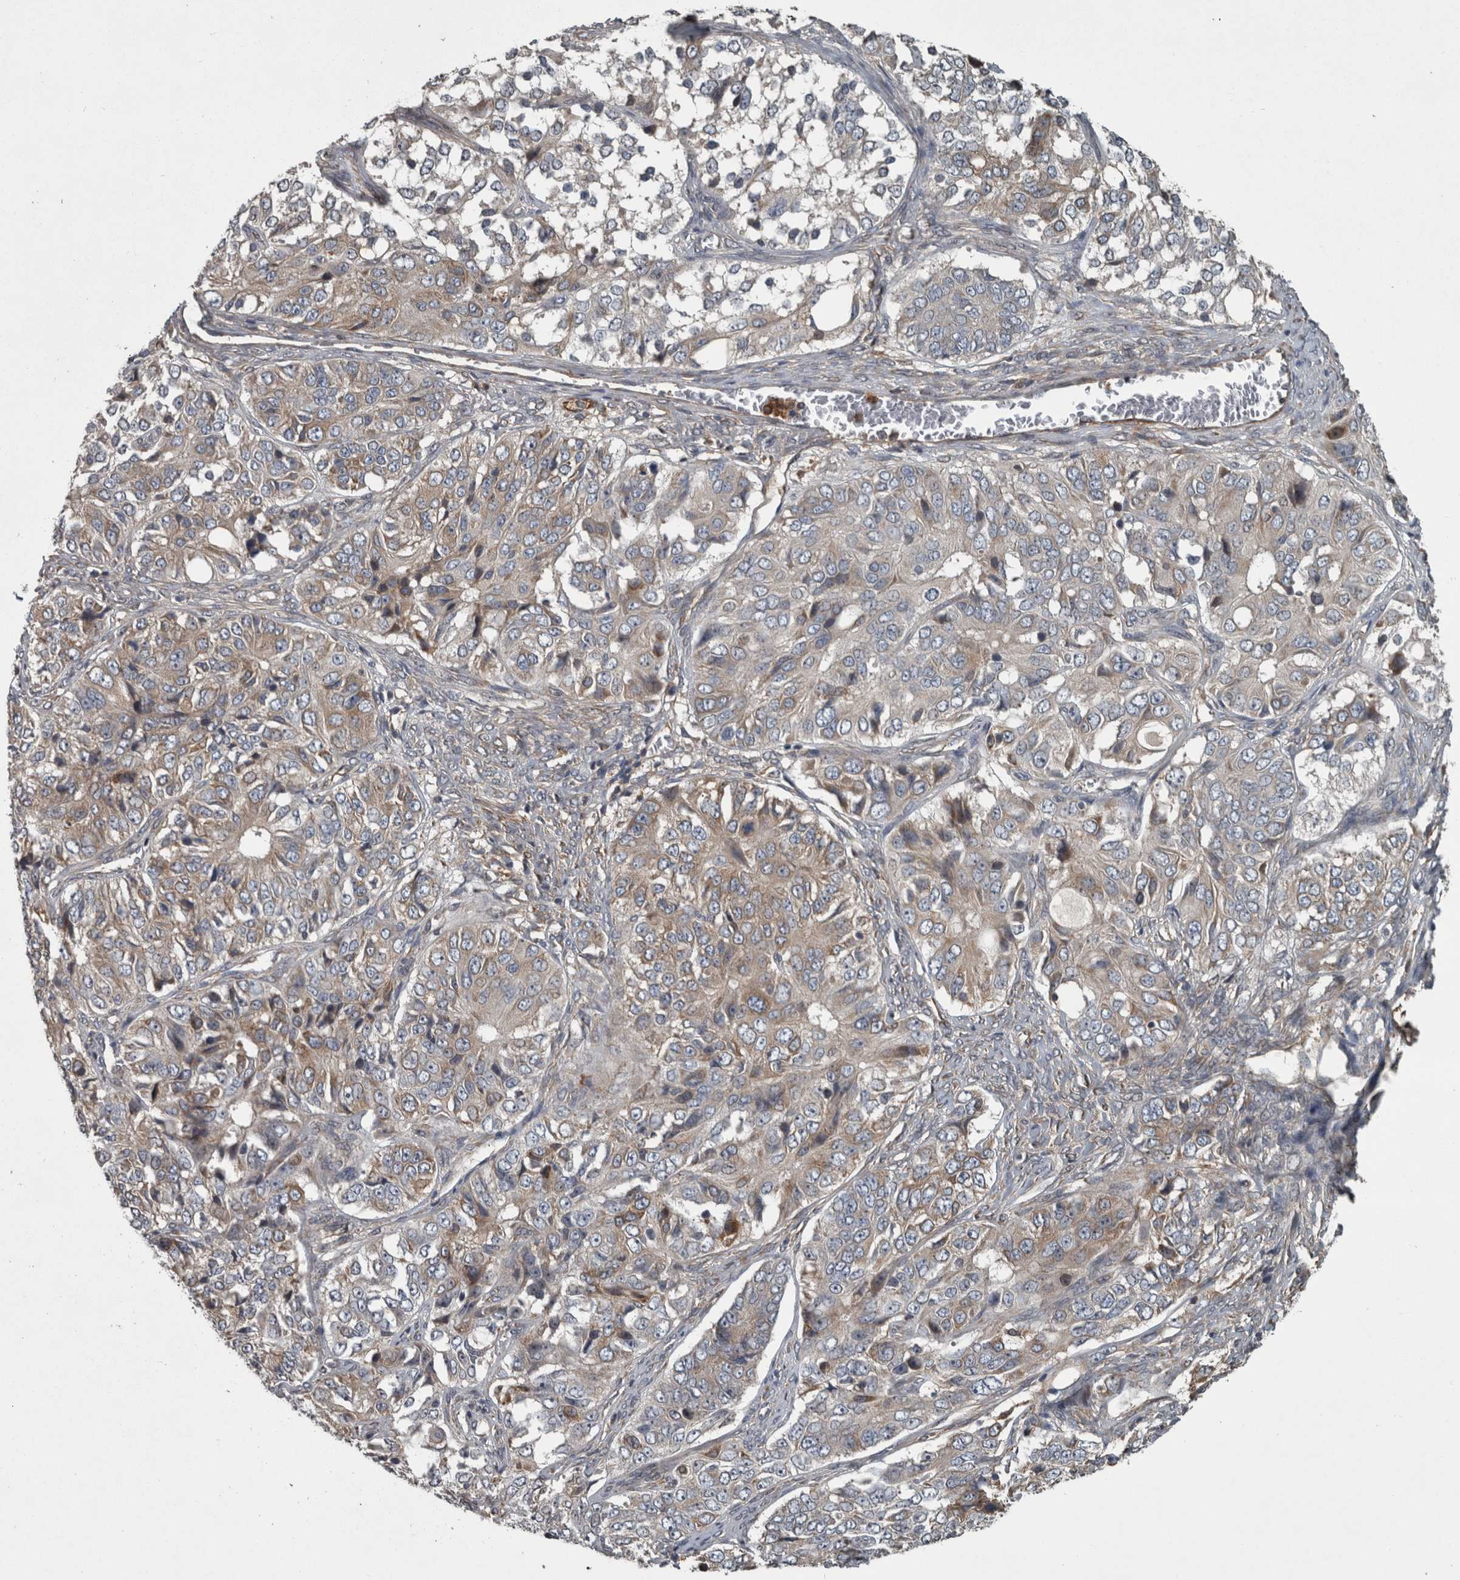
{"staining": {"intensity": "weak", "quantity": "<25%", "location": "cytoplasmic/membranous"}, "tissue": "ovarian cancer", "cell_type": "Tumor cells", "image_type": "cancer", "snomed": [{"axis": "morphology", "description": "Carcinoma, endometroid"}, {"axis": "topography", "description": "Ovary"}], "caption": "Histopathology image shows no significant protein expression in tumor cells of ovarian cancer (endometroid carcinoma).", "gene": "EXOC8", "patient": {"sex": "female", "age": 51}}